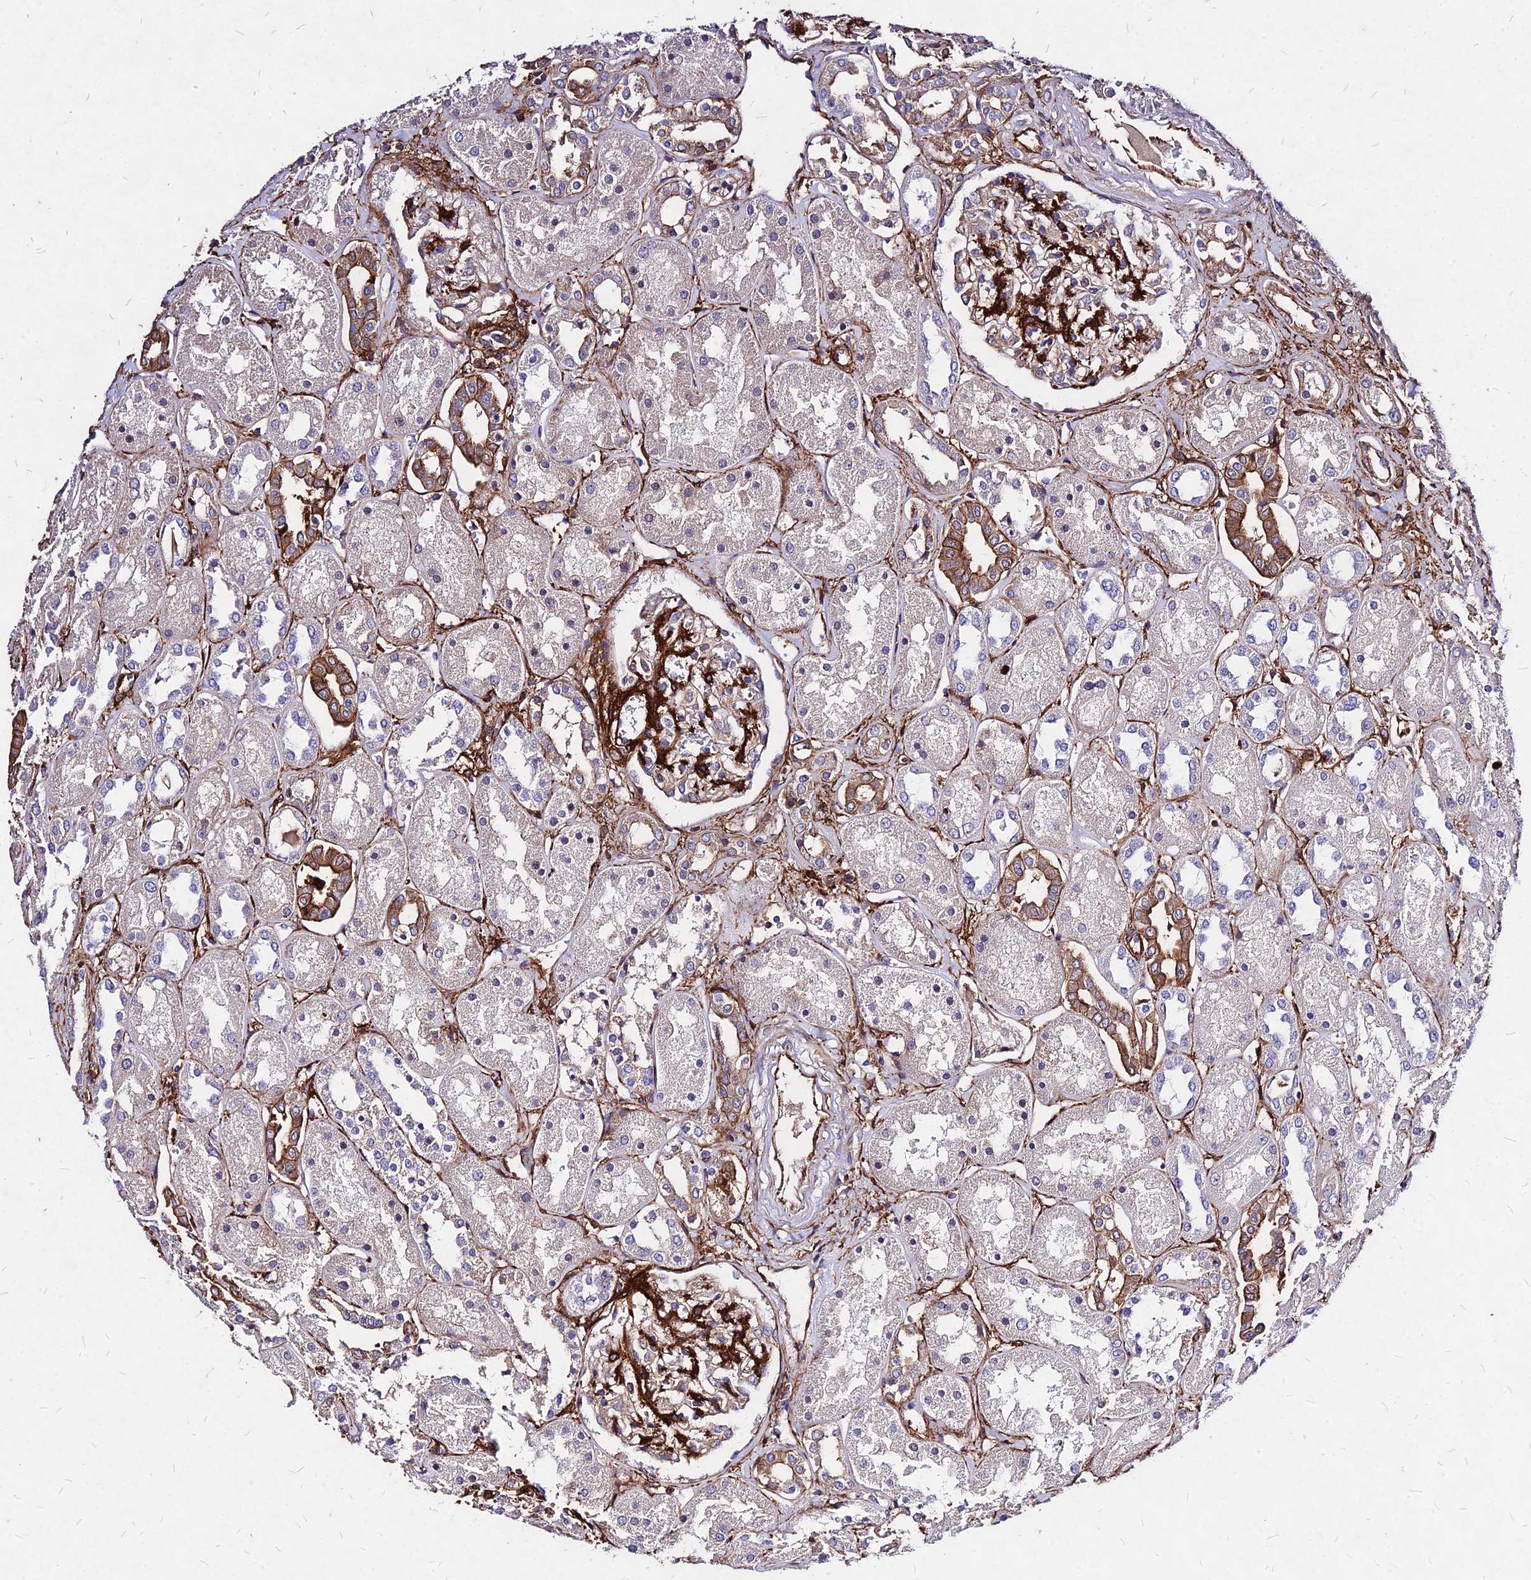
{"staining": {"intensity": "strong", "quantity": "<25%", "location": "cytoplasmic/membranous"}, "tissue": "kidney", "cell_type": "Cells in glomeruli", "image_type": "normal", "snomed": [{"axis": "morphology", "description": "Normal tissue, NOS"}, {"axis": "topography", "description": "Kidney"}], "caption": "Immunohistochemical staining of unremarkable human kidney demonstrates strong cytoplasmic/membranous protein positivity in about <25% of cells in glomeruli.", "gene": "EFCC1", "patient": {"sex": "male", "age": 70}}